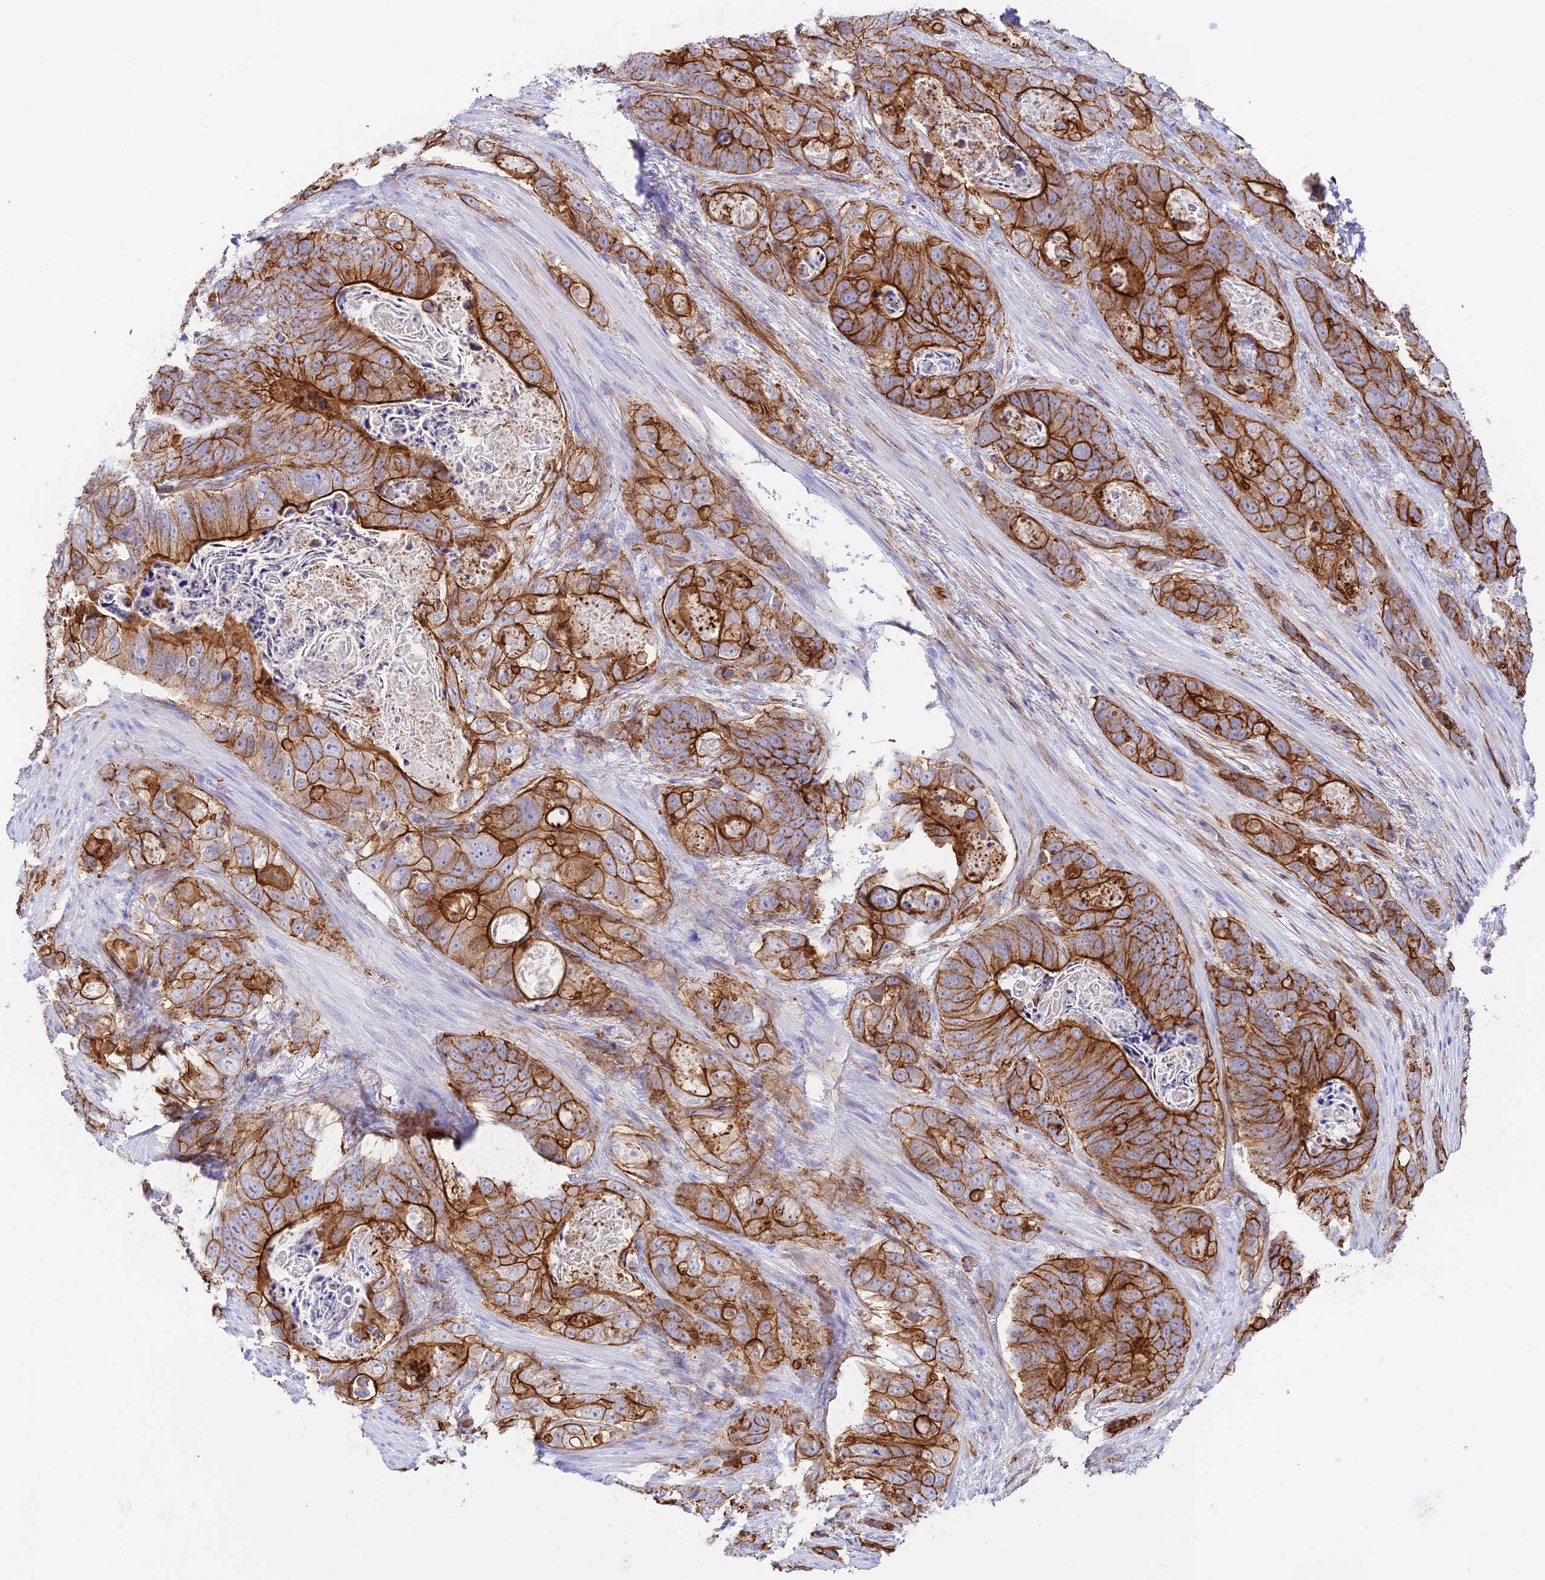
{"staining": {"intensity": "strong", "quantity": ">75%", "location": "cytoplasmic/membranous"}, "tissue": "stomach cancer", "cell_type": "Tumor cells", "image_type": "cancer", "snomed": [{"axis": "morphology", "description": "Normal tissue, NOS"}, {"axis": "morphology", "description": "Adenocarcinoma, NOS"}, {"axis": "topography", "description": "Stomach"}], "caption": "A high-resolution histopathology image shows IHC staining of stomach adenocarcinoma, which demonstrates strong cytoplasmic/membranous staining in approximately >75% of tumor cells. (Stains: DAB in brown, nuclei in blue, Microscopy: brightfield microscopy at high magnification).", "gene": "YPEL5", "patient": {"sex": "female", "age": 89}}